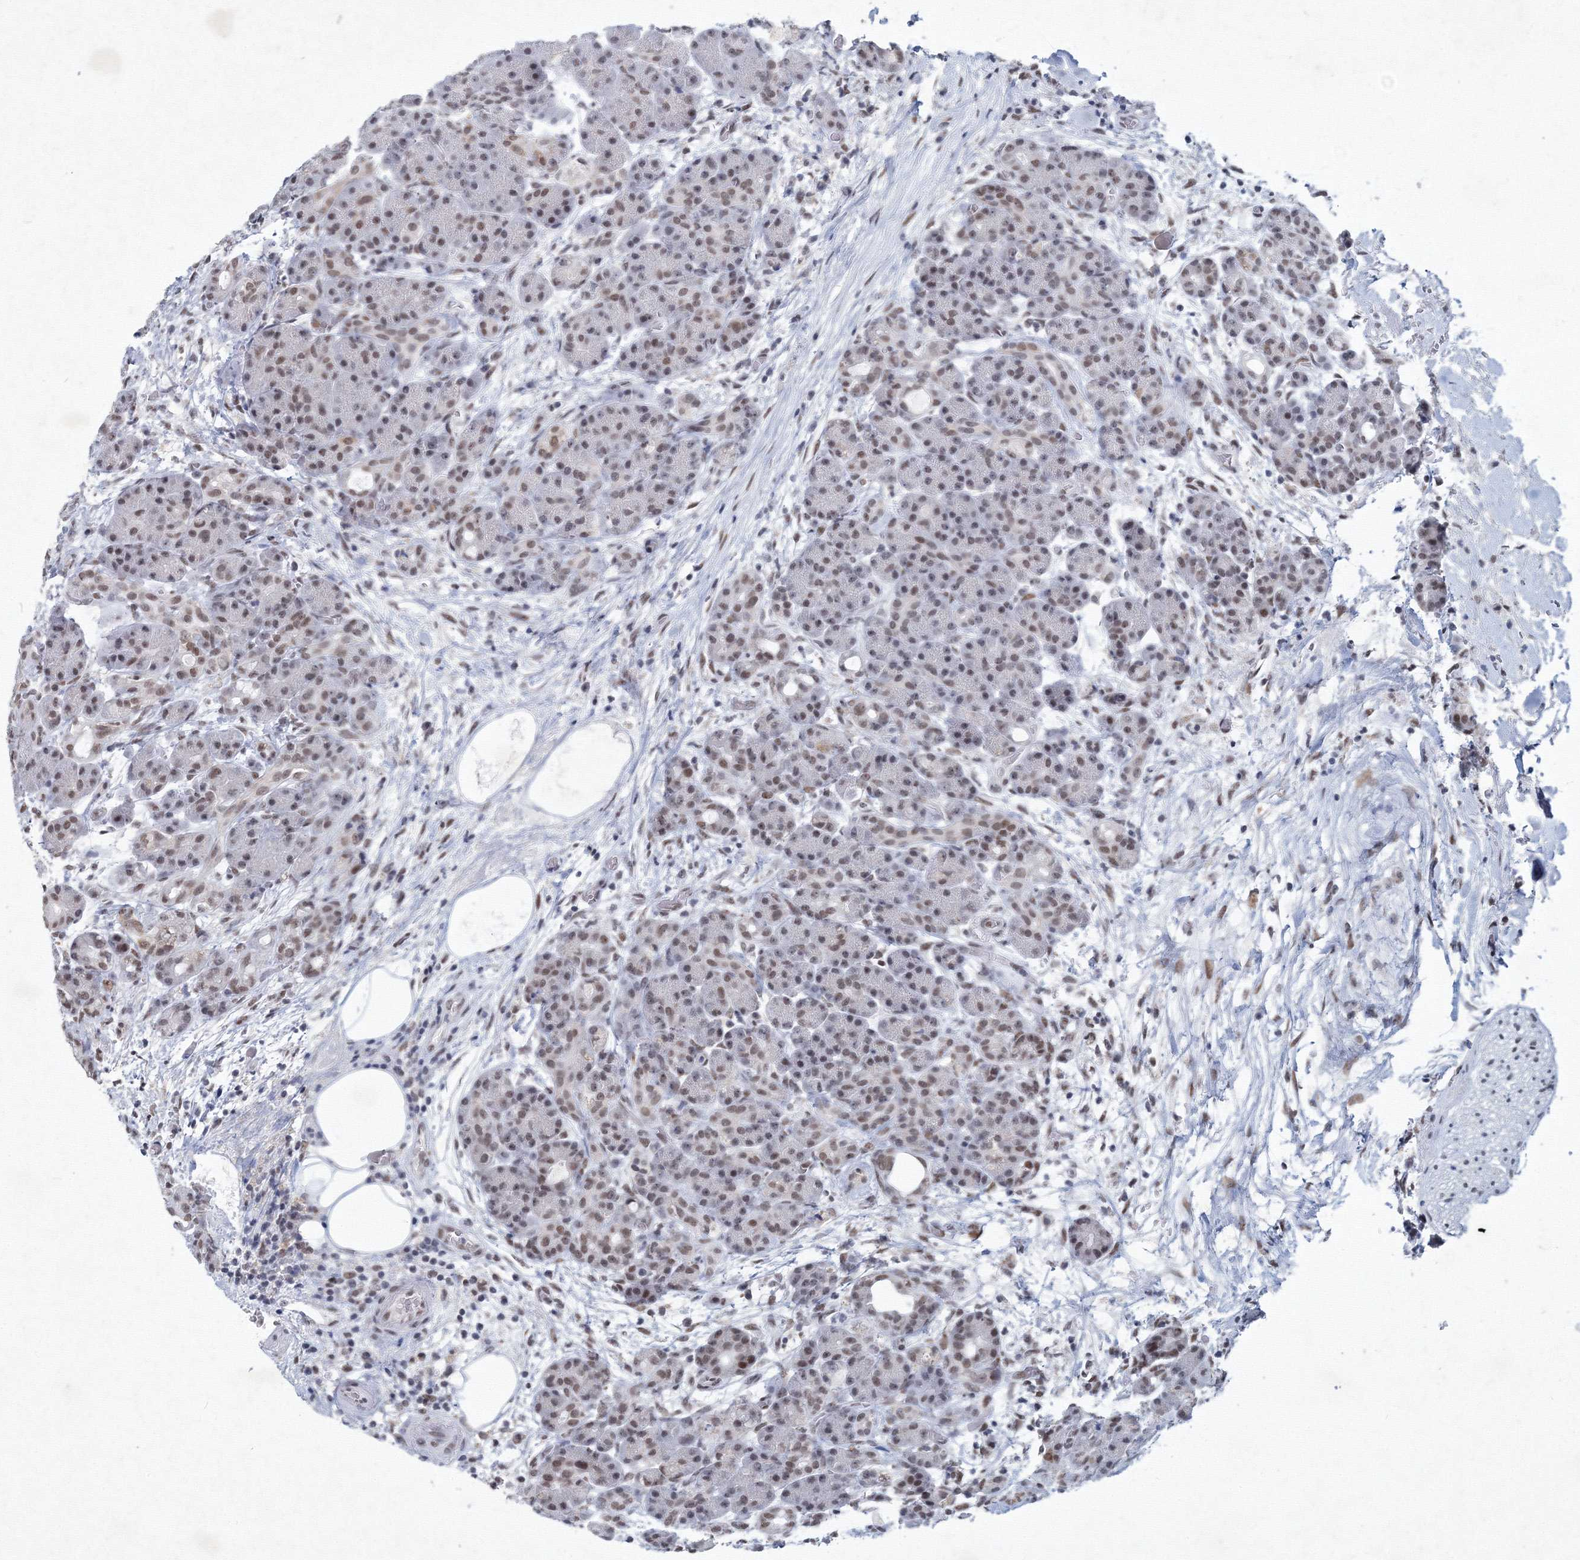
{"staining": {"intensity": "weak", "quantity": "25%-75%", "location": "nuclear"}, "tissue": "pancreas", "cell_type": "Exocrine glandular cells", "image_type": "normal", "snomed": [{"axis": "morphology", "description": "Normal tissue, NOS"}, {"axis": "topography", "description": "Pancreas"}], "caption": "IHC histopathology image of normal pancreas stained for a protein (brown), which demonstrates low levels of weak nuclear expression in about 25%-75% of exocrine glandular cells.", "gene": "SF3B6", "patient": {"sex": "male", "age": 63}}